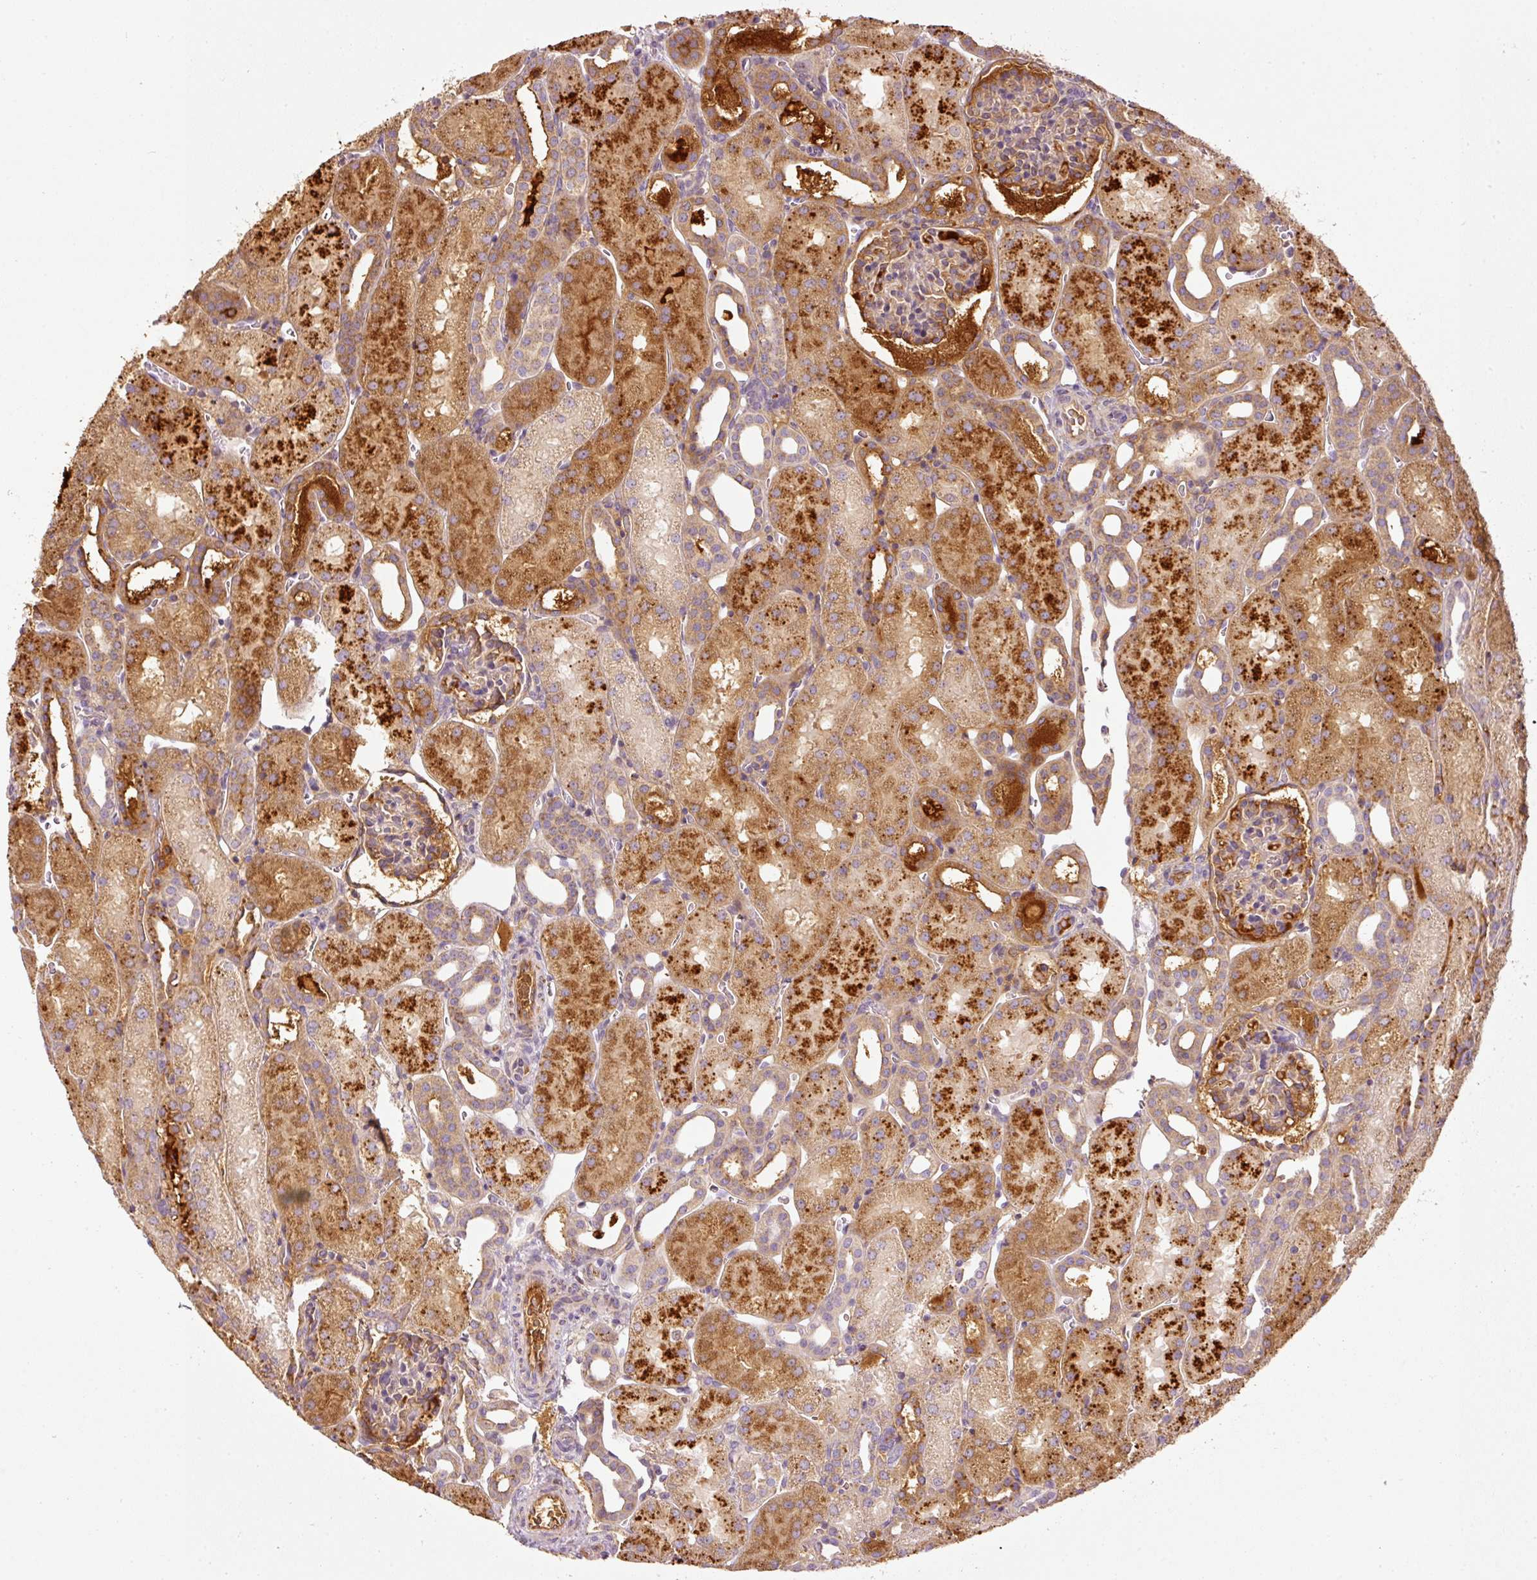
{"staining": {"intensity": "moderate", "quantity": "<25%", "location": "cytoplasmic/membranous"}, "tissue": "kidney", "cell_type": "Cells in glomeruli", "image_type": "normal", "snomed": [{"axis": "morphology", "description": "Normal tissue, NOS"}, {"axis": "topography", "description": "Kidney"}], "caption": "Immunohistochemistry staining of benign kidney, which reveals low levels of moderate cytoplasmic/membranous positivity in approximately <25% of cells in glomeruli indicating moderate cytoplasmic/membranous protein positivity. The staining was performed using DAB (3,3'-diaminobenzidine) (brown) for protein detection and nuclei were counterstained in hematoxylin (blue).", "gene": "SERPING1", "patient": {"sex": "male", "age": 2}}